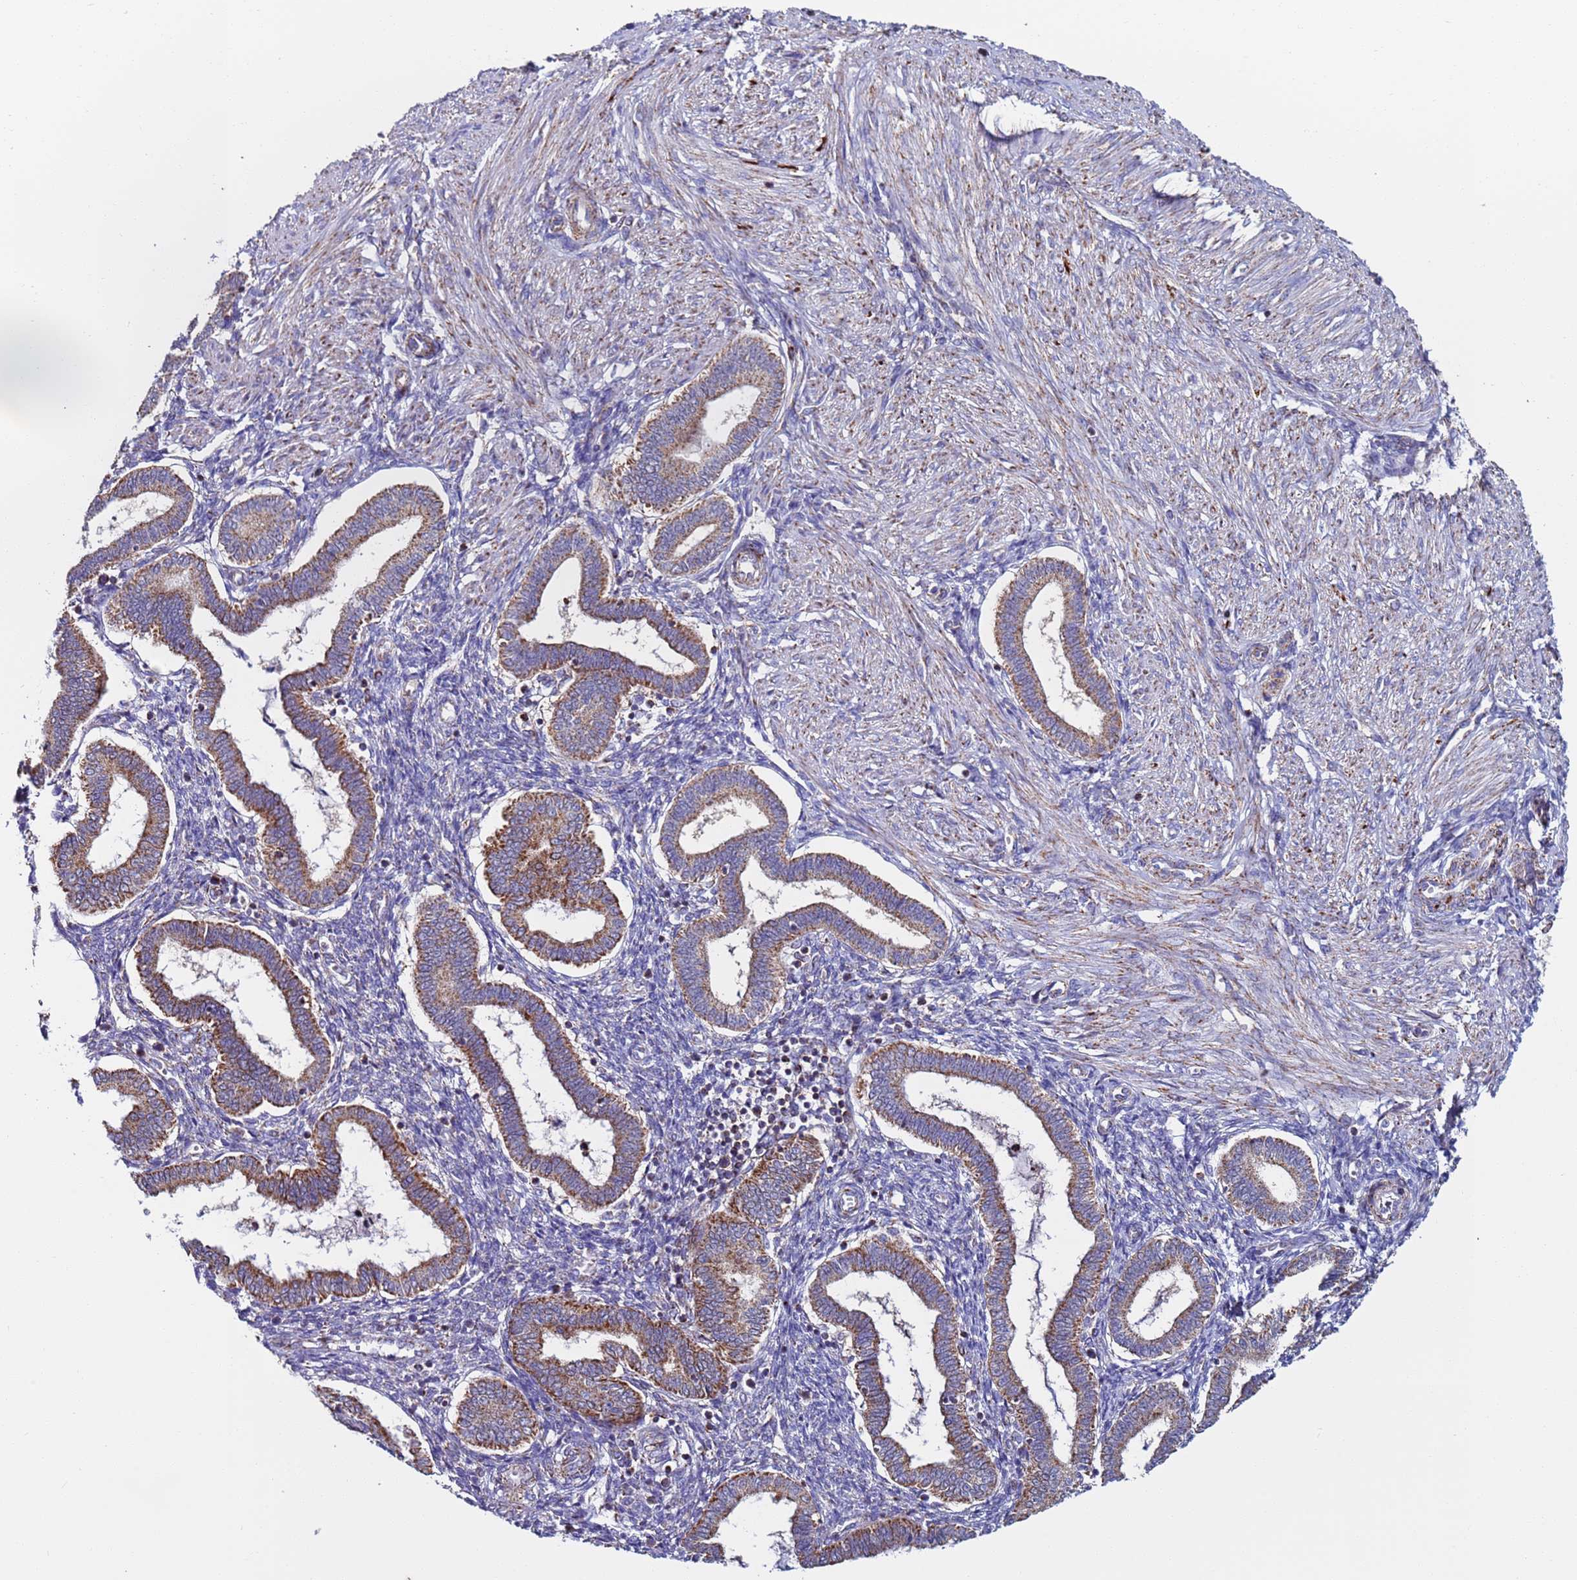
{"staining": {"intensity": "negative", "quantity": "none", "location": "none"}, "tissue": "endometrium", "cell_type": "Cells in endometrial stroma", "image_type": "normal", "snomed": [{"axis": "morphology", "description": "Normal tissue, NOS"}, {"axis": "topography", "description": "Endometrium"}], "caption": "DAB (3,3'-diaminobenzidine) immunohistochemical staining of benign human endometrium exhibits no significant staining in cells in endometrial stroma.", "gene": "ZBTB39", "patient": {"sex": "female", "age": 24}}